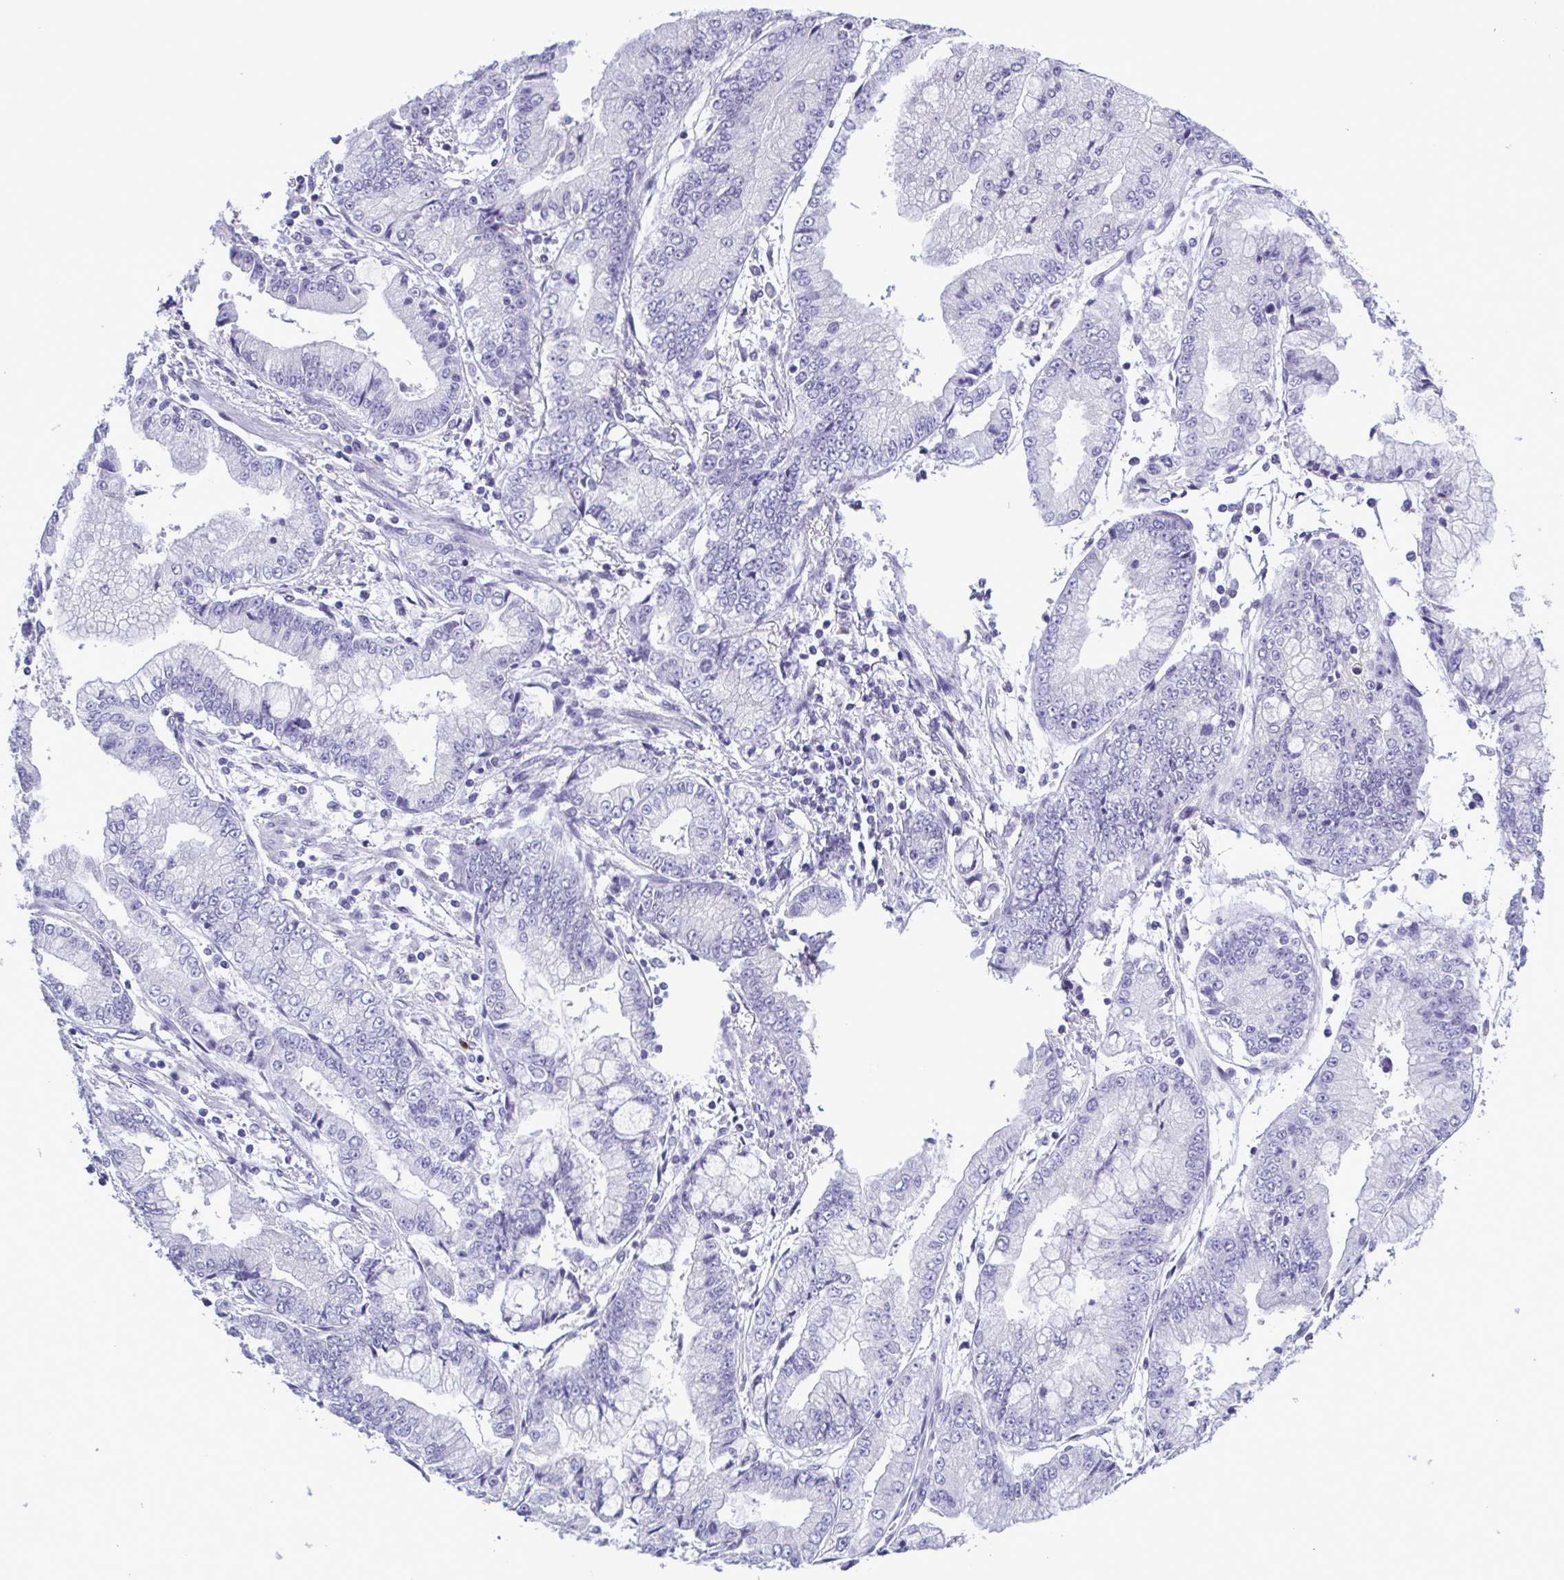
{"staining": {"intensity": "negative", "quantity": "none", "location": "none"}, "tissue": "stomach cancer", "cell_type": "Tumor cells", "image_type": "cancer", "snomed": [{"axis": "morphology", "description": "Adenocarcinoma, NOS"}, {"axis": "topography", "description": "Stomach, upper"}], "caption": "Immunohistochemical staining of human stomach cancer (adenocarcinoma) reveals no significant positivity in tumor cells.", "gene": "INAFM1", "patient": {"sex": "female", "age": 74}}